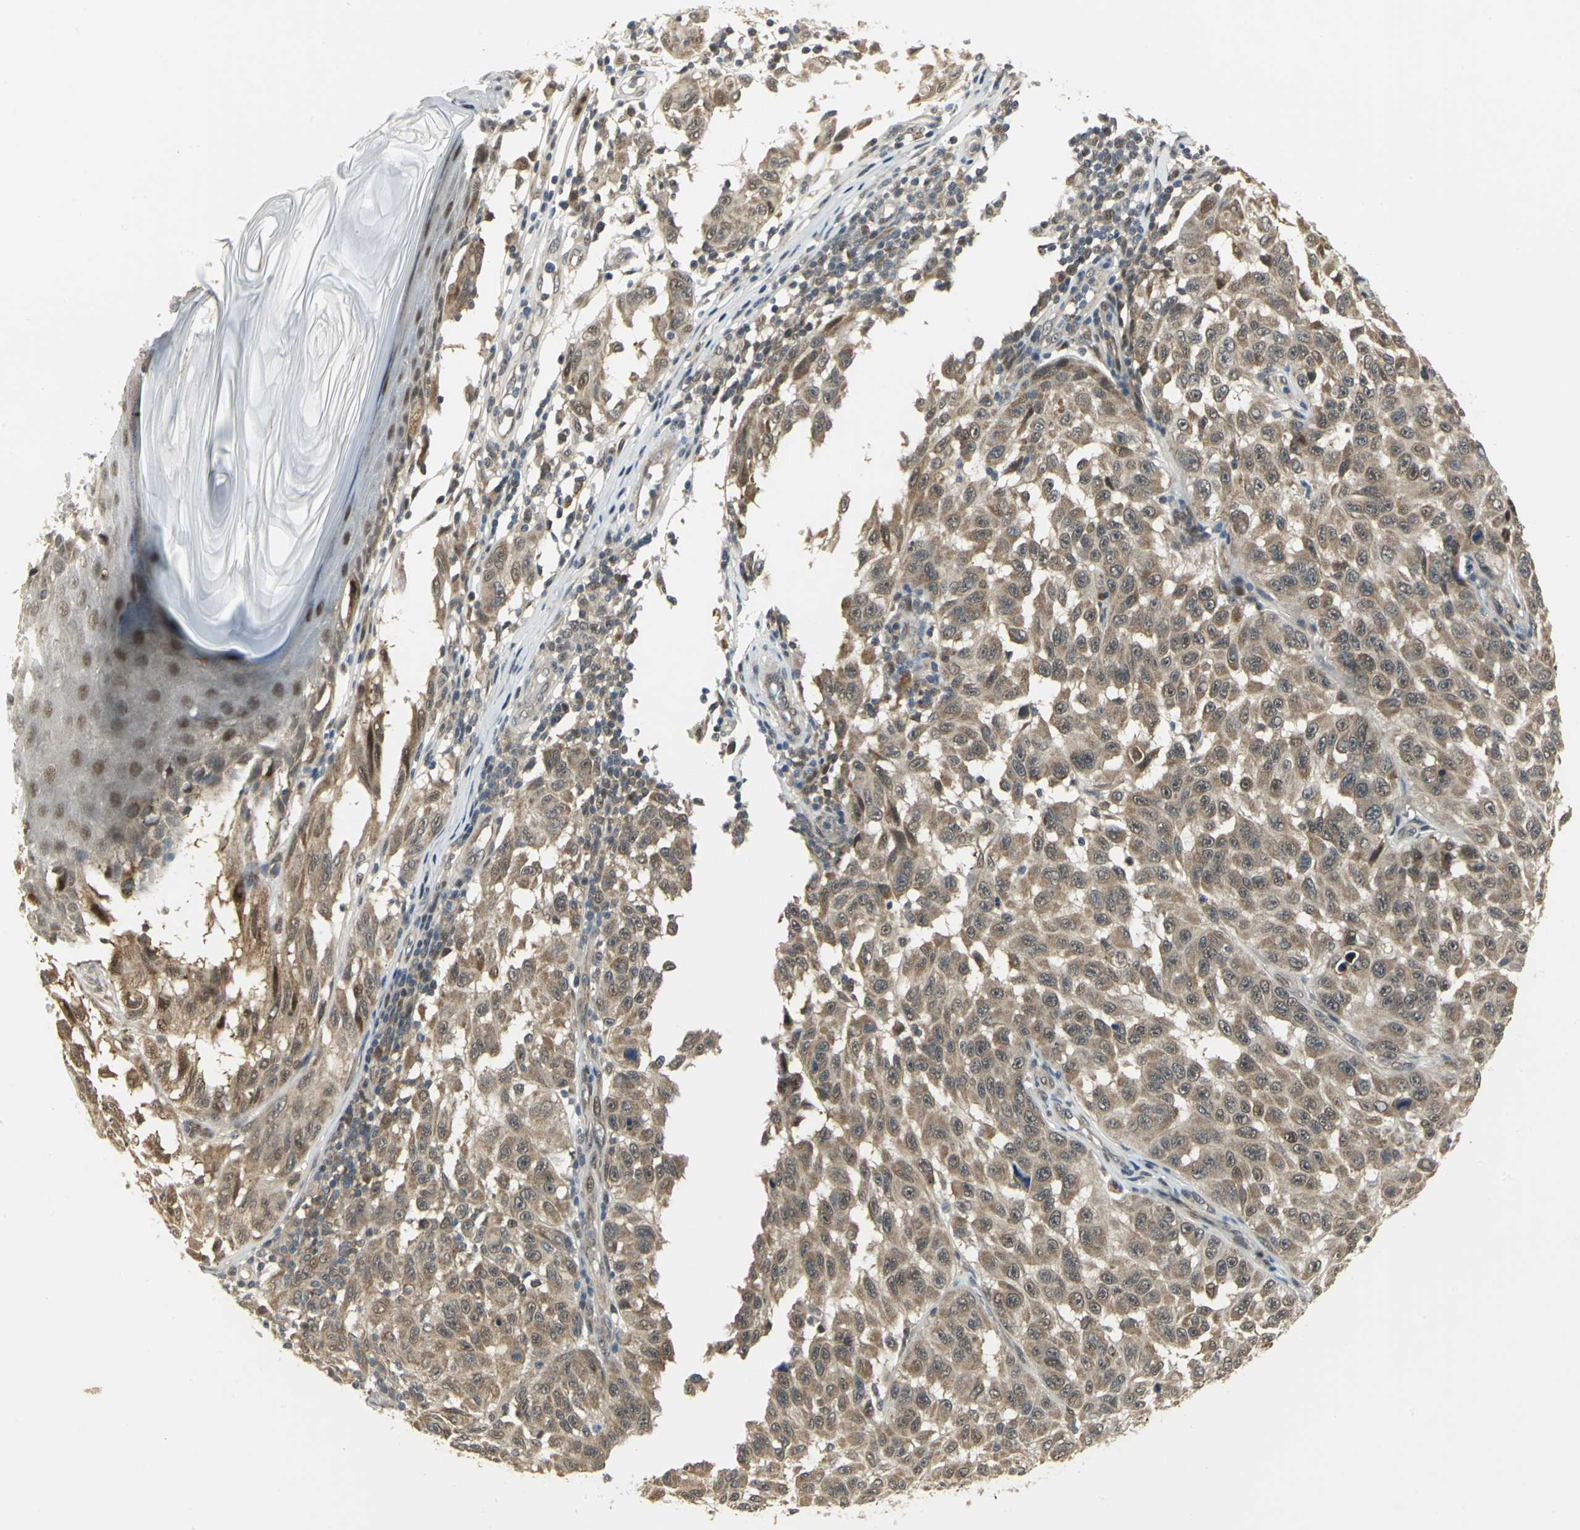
{"staining": {"intensity": "moderate", "quantity": ">75%", "location": "cytoplasmic/membranous"}, "tissue": "melanoma", "cell_type": "Tumor cells", "image_type": "cancer", "snomed": [{"axis": "morphology", "description": "Malignant melanoma, NOS"}, {"axis": "topography", "description": "Skin"}], "caption": "Tumor cells exhibit medium levels of moderate cytoplasmic/membranous positivity in about >75% of cells in melanoma. The staining was performed using DAB to visualize the protein expression in brown, while the nuclei were stained in blue with hematoxylin (Magnification: 20x).", "gene": "PSMC4", "patient": {"sex": "male", "age": 30}}